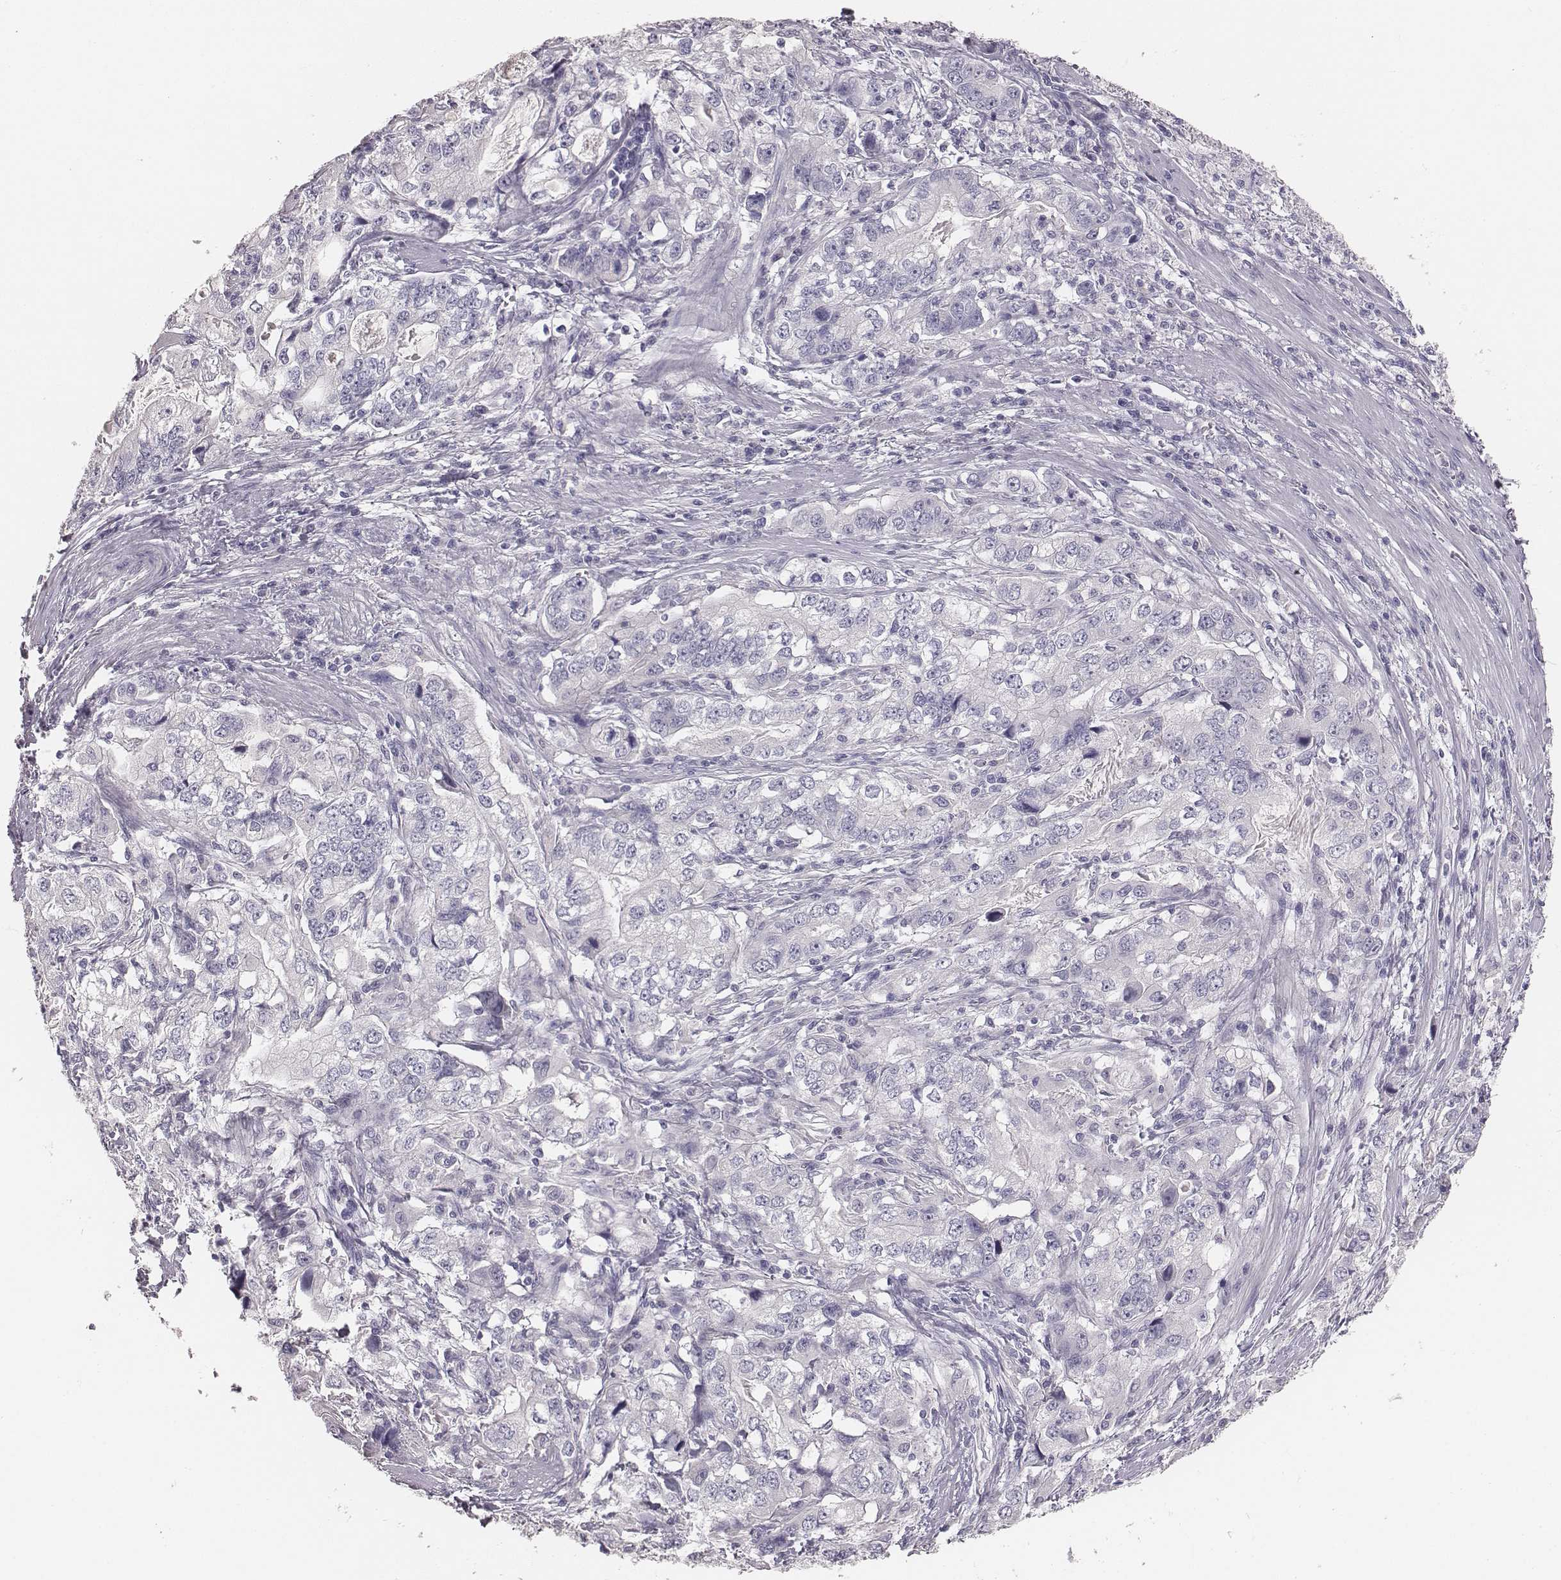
{"staining": {"intensity": "negative", "quantity": "none", "location": "none"}, "tissue": "stomach cancer", "cell_type": "Tumor cells", "image_type": "cancer", "snomed": [{"axis": "morphology", "description": "Adenocarcinoma, NOS"}, {"axis": "topography", "description": "Stomach, lower"}], "caption": "The IHC photomicrograph has no significant staining in tumor cells of stomach cancer (adenocarcinoma) tissue.", "gene": "MYH6", "patient": {"sex": "female", "age": 72}}